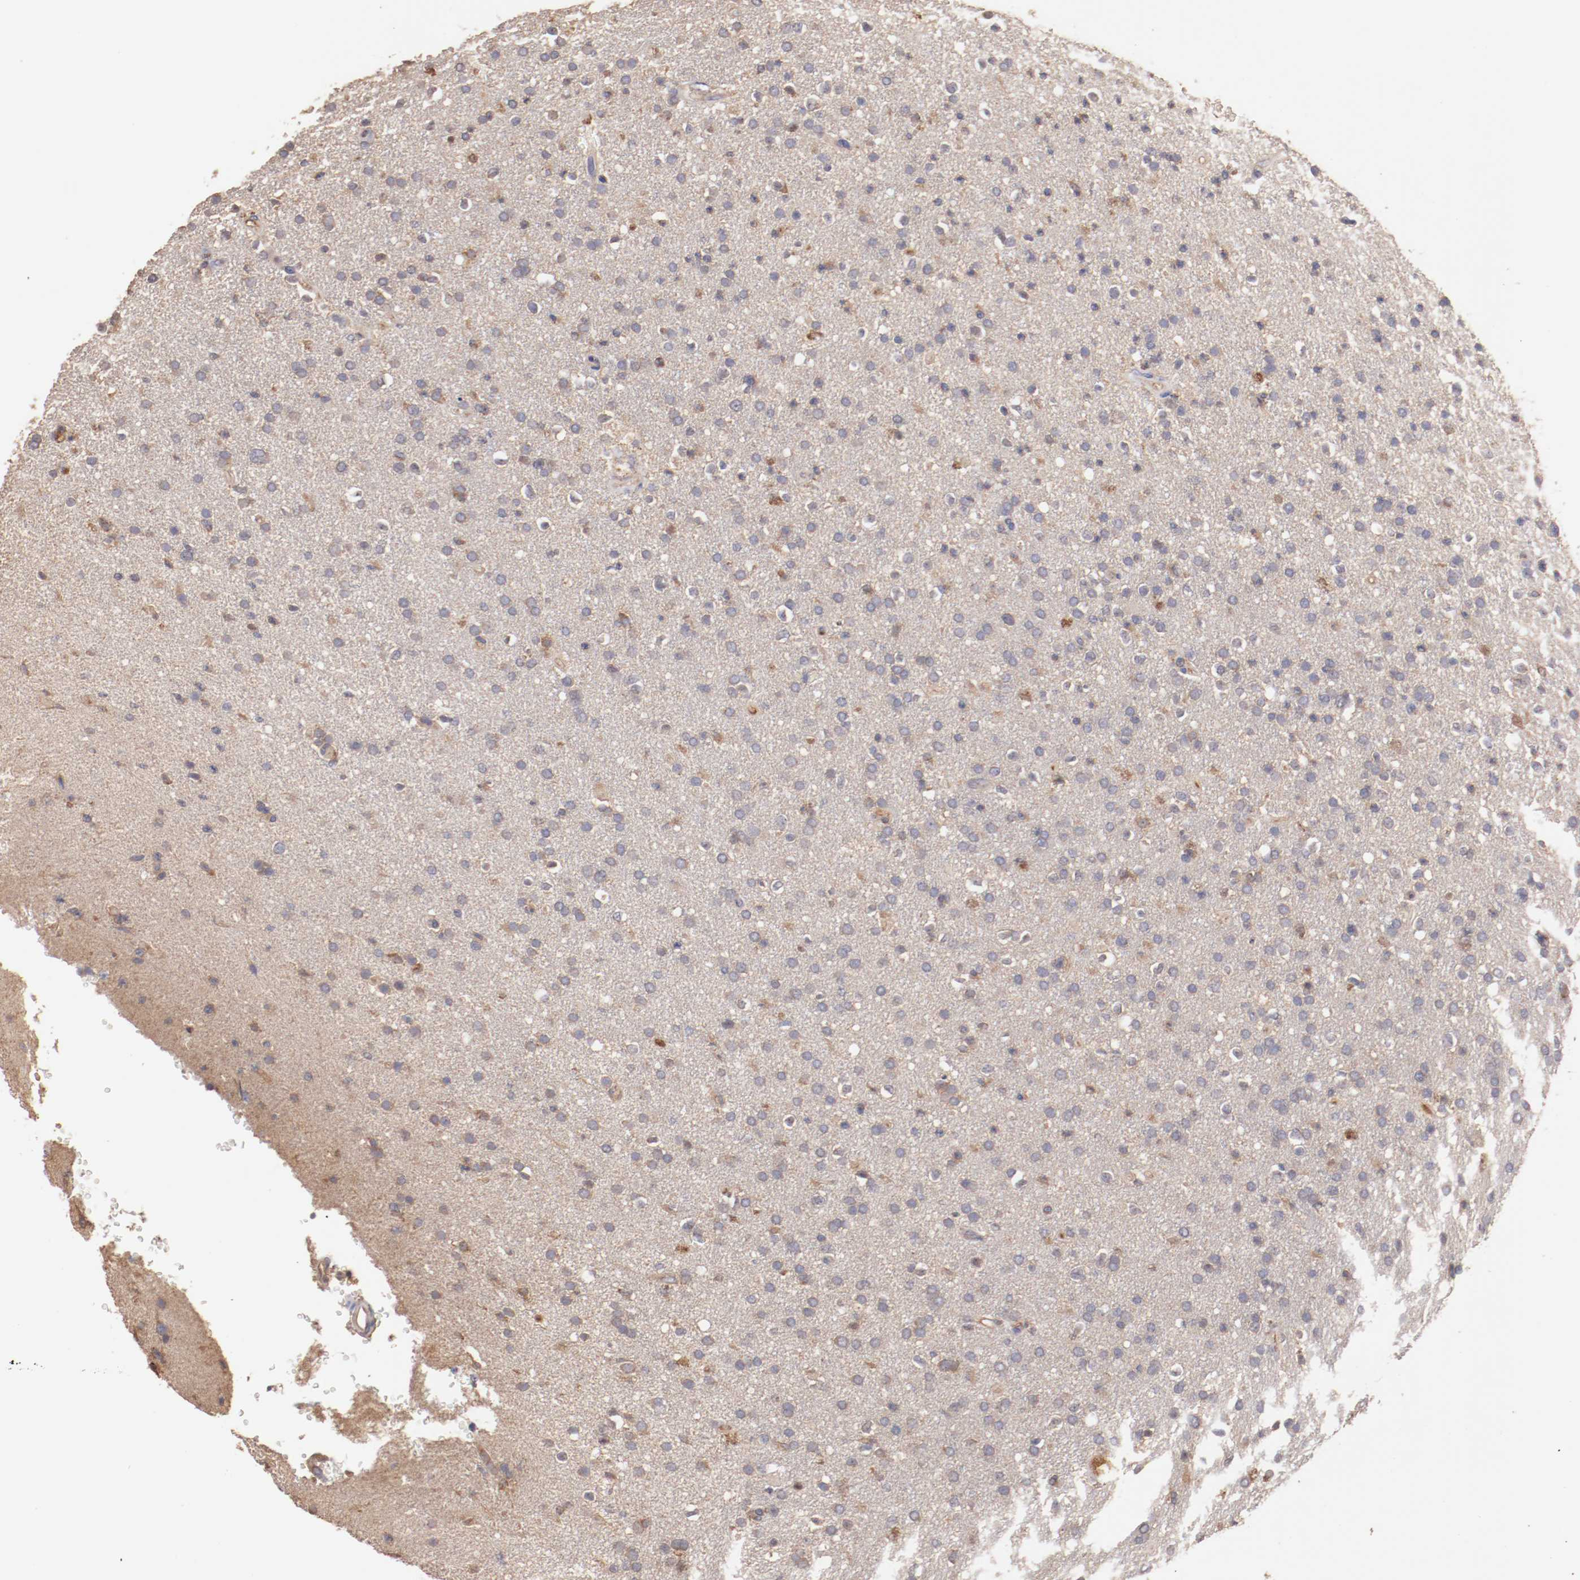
{"staining": {"intensity": "weak", "quantity": "<25%", "location": "cytoplasmic/membranous"}, "tissue": "glioma", "cell_type": "Tumor cells", "image_type": "cancer", "snomed": [{"axis": "morphology", "description": "Glioma, malignant, High grade"}, {"axis": "topography", "description": "Brain"}], "caption": "Immunohistochemistry photomicrograph of glioma stained for a protein (brown), which demonstrates no expression in tumor cells.", "gene": "NFKBIE", "patient": {"sex": "male", "age": 33}}